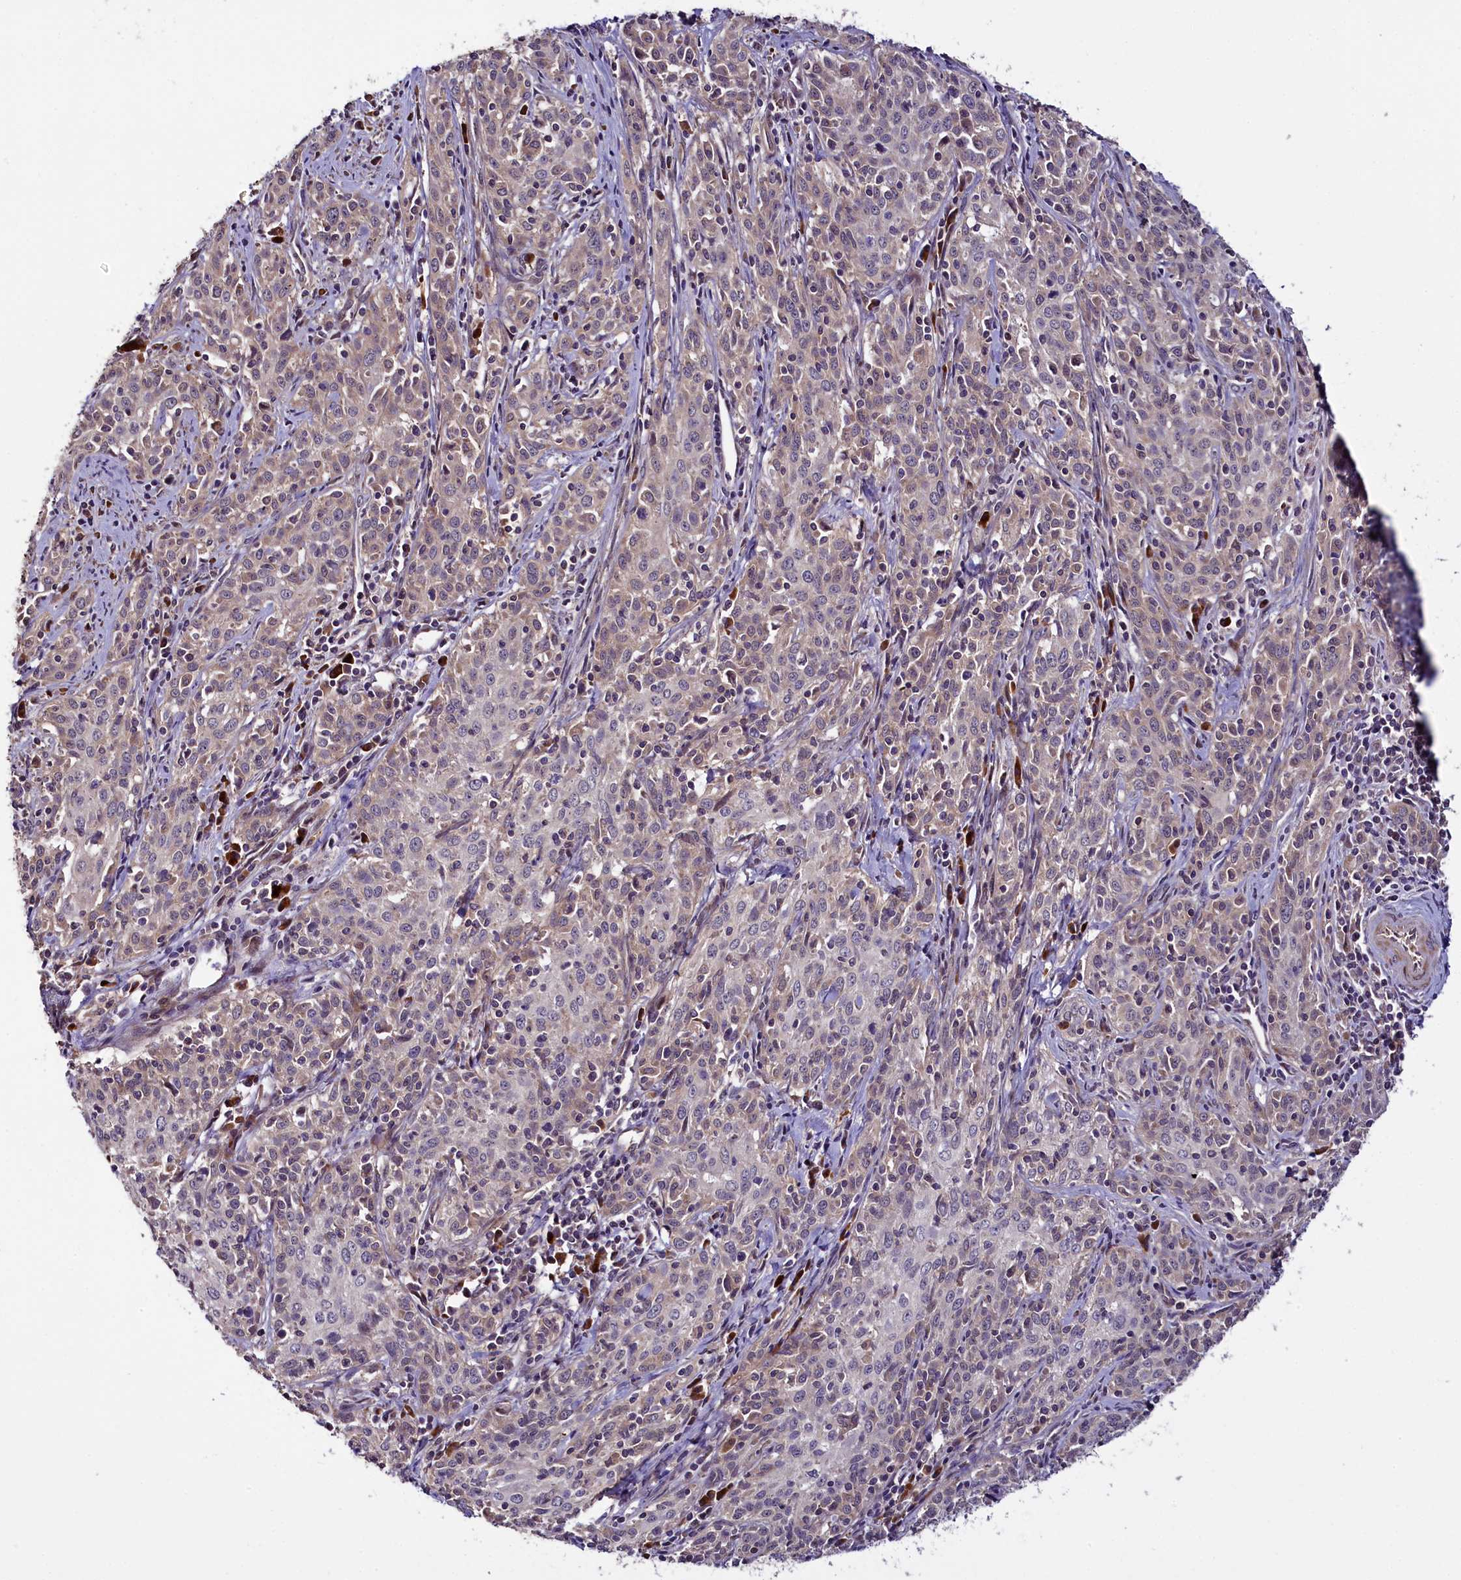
{"staining": {"intensity": "negative", "quantity": "none", "location": "none"}, "tissue": "cervical cancer", "cell_type": "Tumor cells", "image_type": "cancer", "snomed": [{"axis": "morphology", "description": "Squamous cell carcinoma, NOS"}, {"axis": "topography", "description": "Cervix"}], "caption": "Image shows no significant protein expression in tumor cells of cervical cancer (squamous cell carcinoma).", "gene": "RPUSD2", "patient": {"sex": "female", "age": 57}}